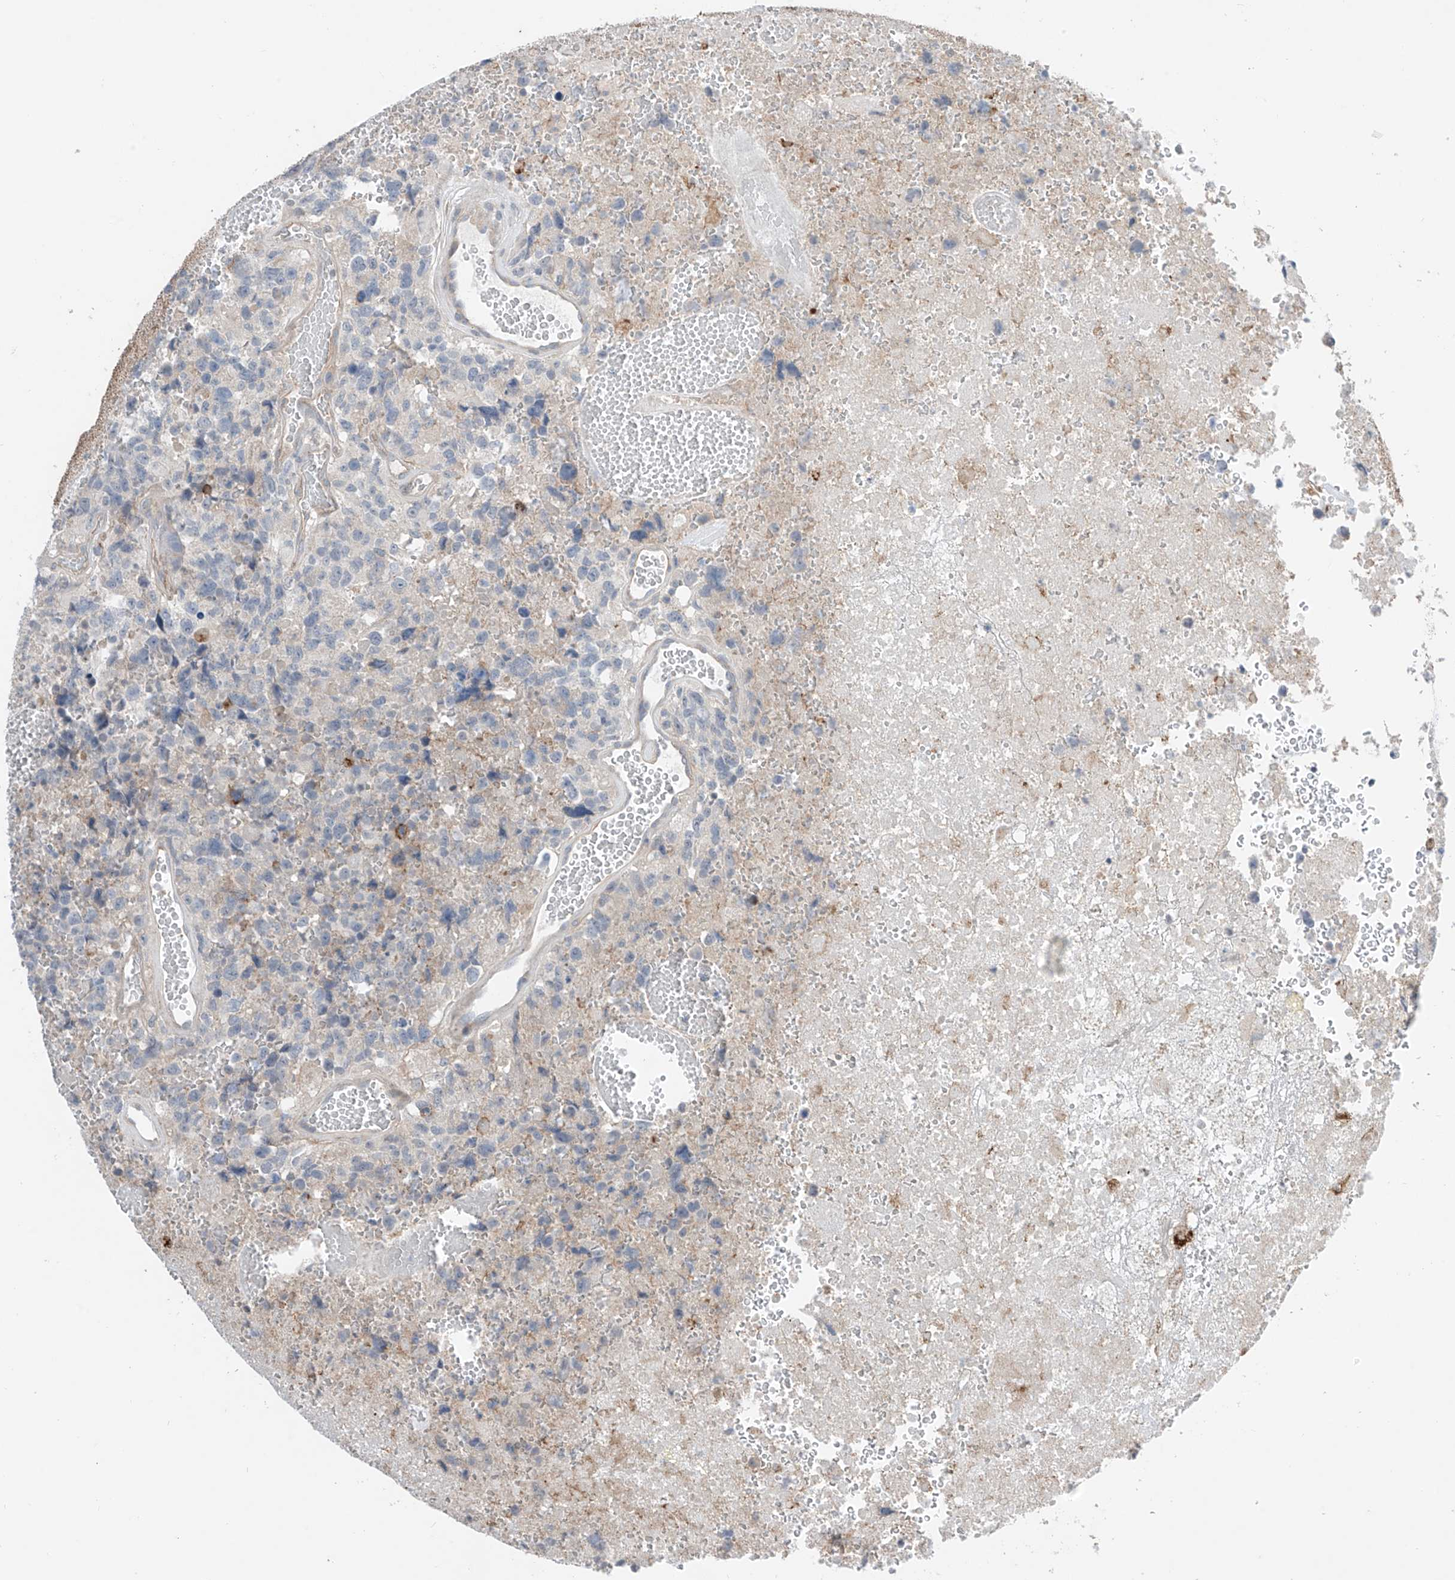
{"staining": {"intensity": "negative", "quantity": "none", "location": "none"}, "tissue": "glioma", "cell_type": "Tumor cells", "image_type": "cancer", "snomed": [{"axis": "morphology", "description": "Glioma, malignant, High grade"}, {"axis": "topography", "description": "Brain"}], "caption": "An IHC image of high-grade glioma (malignant) is shown. There is no staining in tumor cells of high-grade glioma (malignant).", "gene": "ABLIM2", "patient": {"sex": "male", "age": 69}}